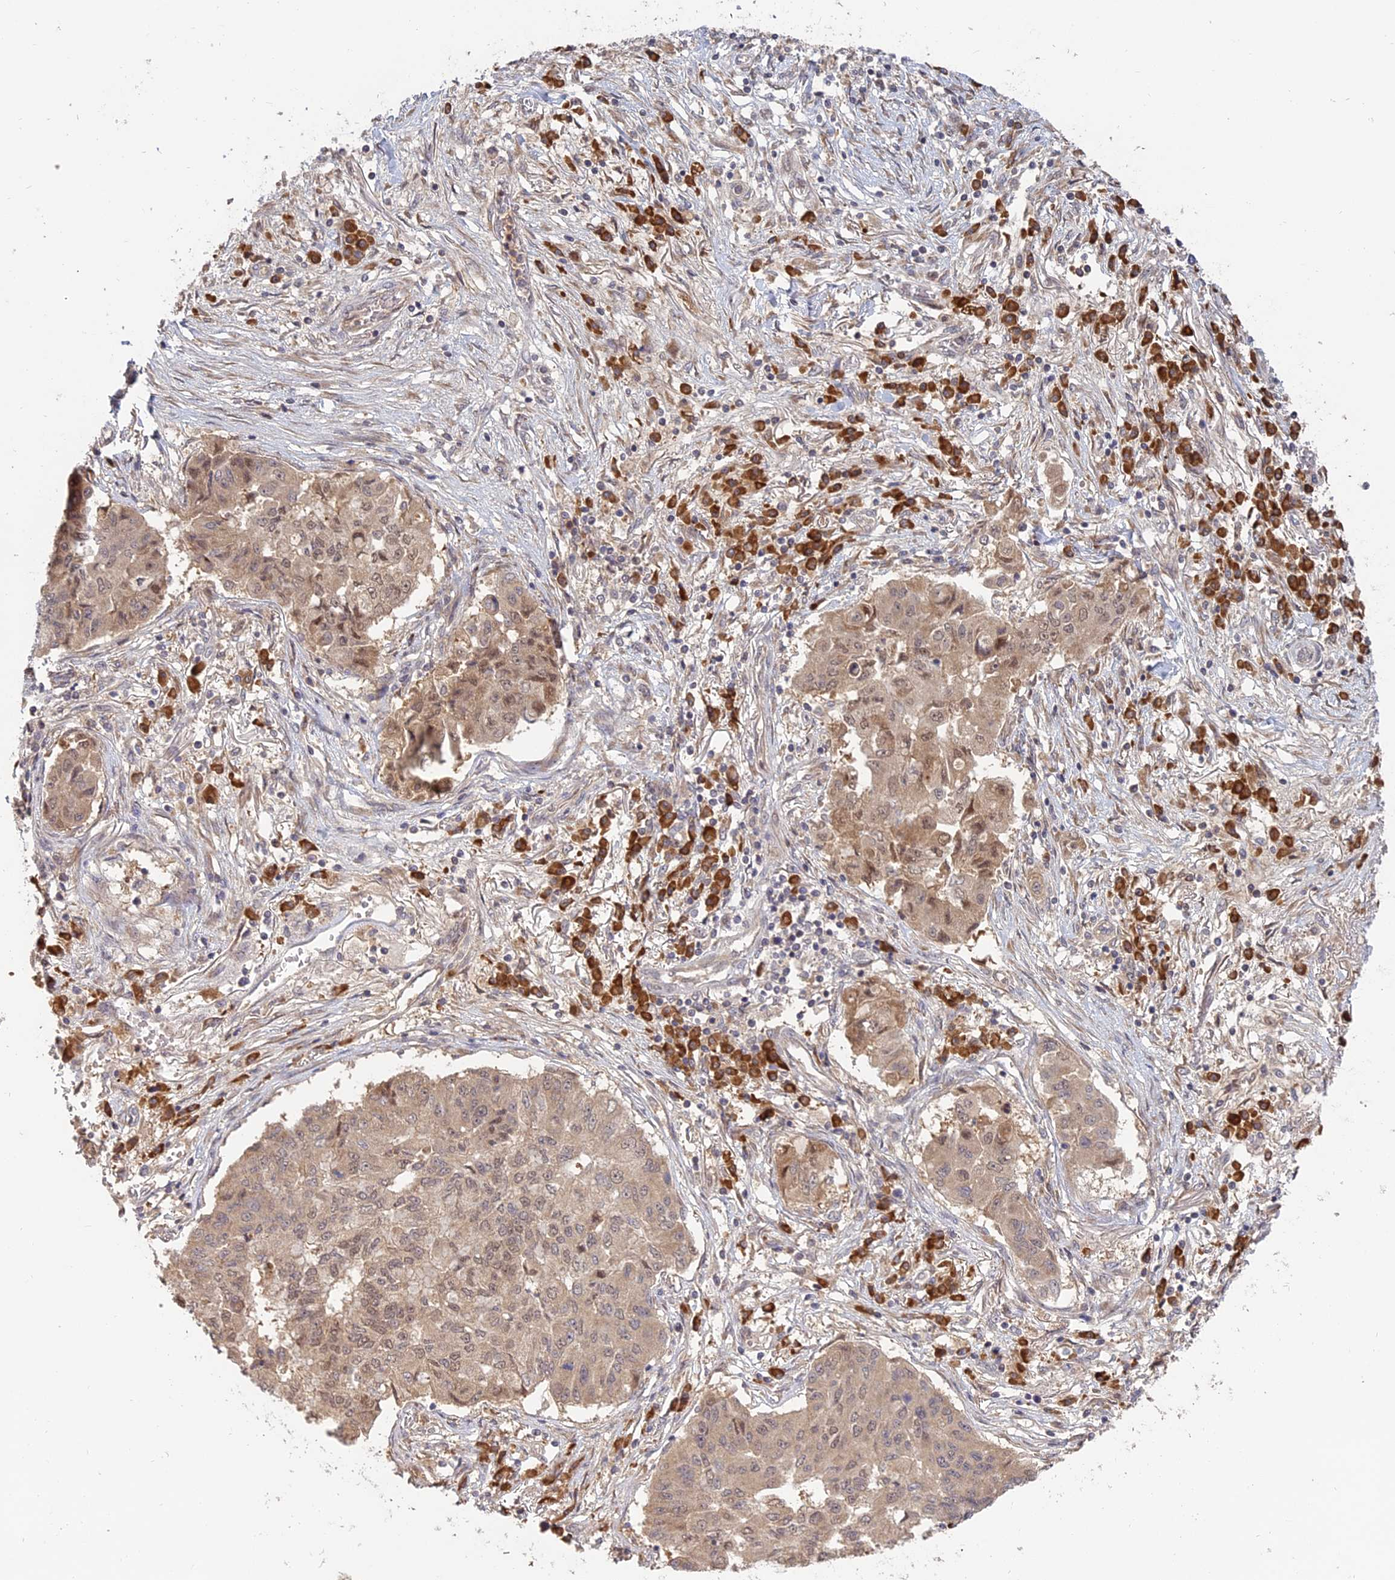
{"staining": {"intensity": "weak", "quantity": ">75%", "location": "cytoplasmic/membranous,nuclear"}, "tissue": "lung cancer", "cell_type": "Tumor cells", "image_type": "cancer", "snomed": [{"axis": "morphology", "description": "Squamous cell carcinoma, NOS"}, {"axis": "topography", "description": "Lung"}], "caption": "Immunohistochemistry (IHC) (DAB (3,3'-diaminobenzidine)) staining of lung squamous cell carcinoma shows weak cytoplasmic/membranous and nuclear protein staining in approximately >75% of tumor cells. The protein is shown in brown color, while the nuclei are stained blue.", "gene": "TMEM208", "patient": {"sex": "male", "age": 74}}